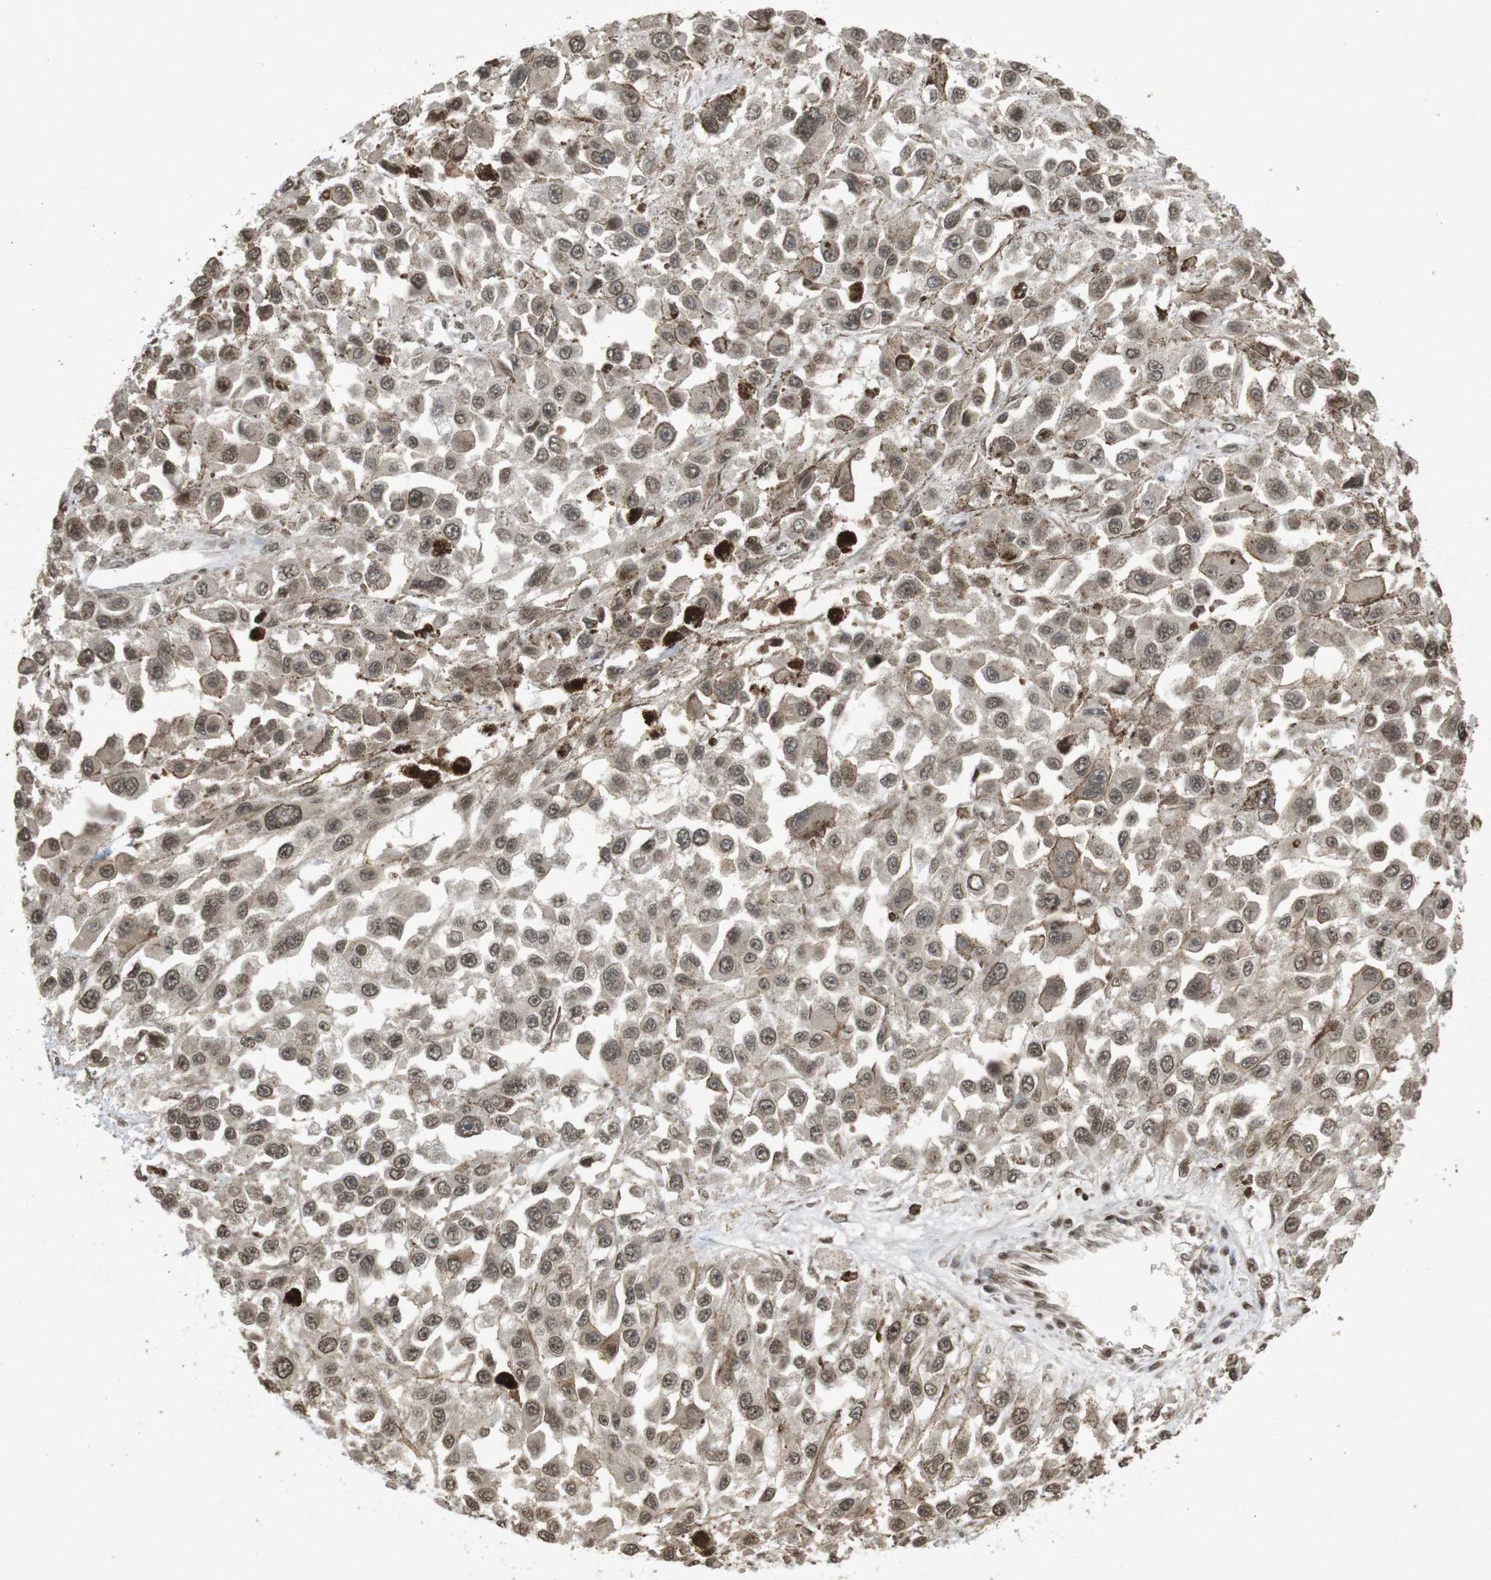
{"staining": {"intensity": "weak", "quantity": ">75%", "location": "cytoplasmic/membranous,nuclear"}, "tissue": "melanoma", "cell_type": "Tumor cells", "image_type": "cancer", "snomed": [{"axis": "morphology", "description": "Malignant melanoma, Metastatic site"}, {"axis": "topography", "description": "Lymph node"}], "caption": "High-power microscopy captured an immunohistochemistry (IHC) histopathology image of malignant melanoma (metastatic site), revealing weak cytoplasmic/membranous and nuclear expression in approximately >75% of tumor cells. Nuclei are stained in blue.", "gene": "ORC4", "patient": {"sex": "male", "age": 59}}